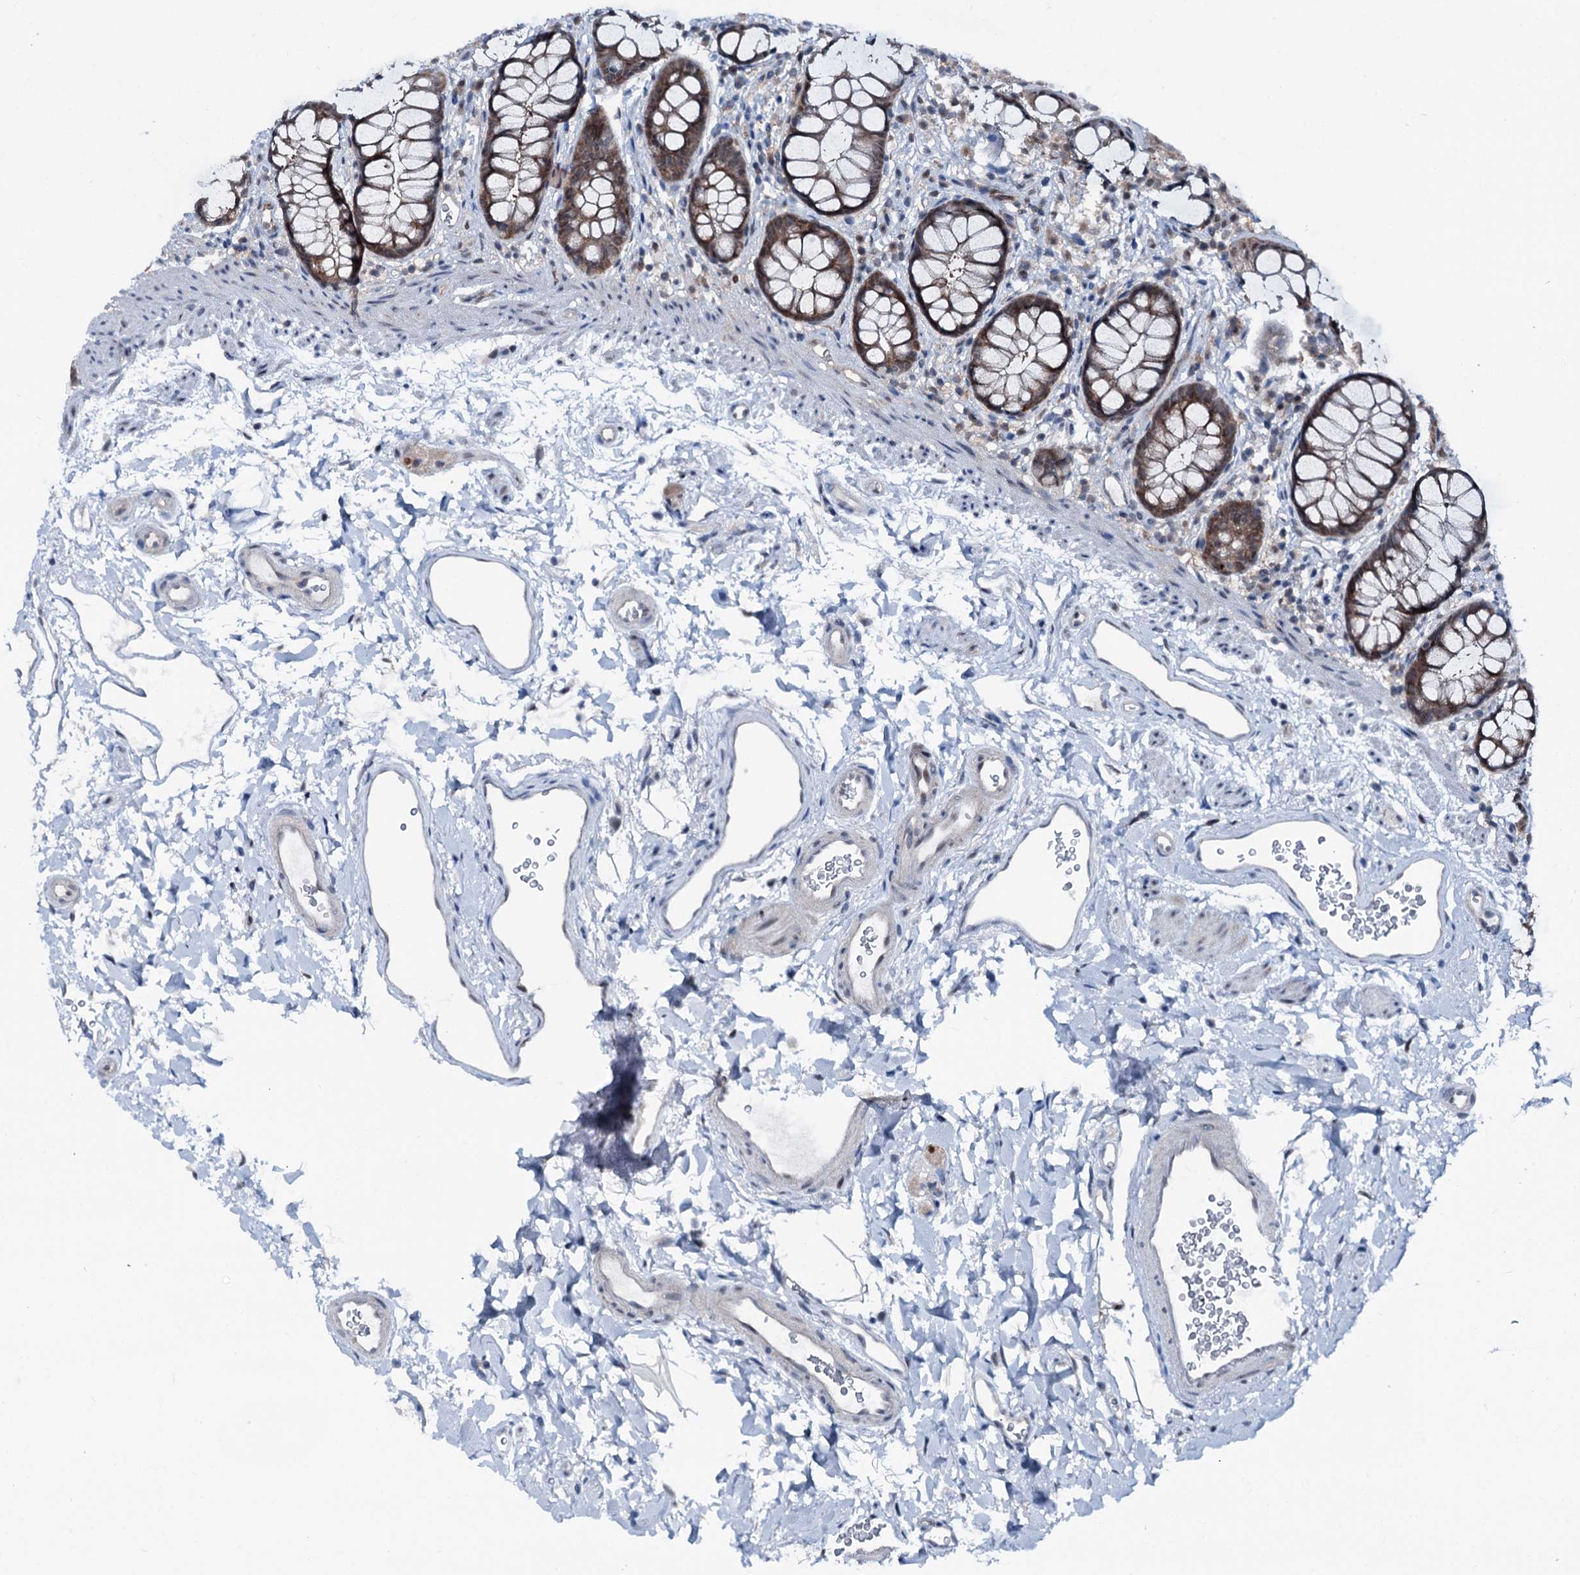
{"staining": {"intensity": "moderate", "quantity": ">75%", "location": "cytoplasmic/membranous,nuclear"}, "tissue": "rectum", "cell_type": "Glandular cells", "image_type": "normal", "snomed": [{"axis": "morphology", "description": "Normal tissue, NOS"}, {"axis": "topography", "description": "Rectum"}], "caption": "Normal rectum shows moderate cytoplasmic/membranous,nuclear expression in approximately >75% of glandular cells, visualized by immunohistochemistry. (Brightfield microscopy of DAB IHC at high magnification).", "gene": "PSMD13", "patient": {"sex": "female", "age": 65}}